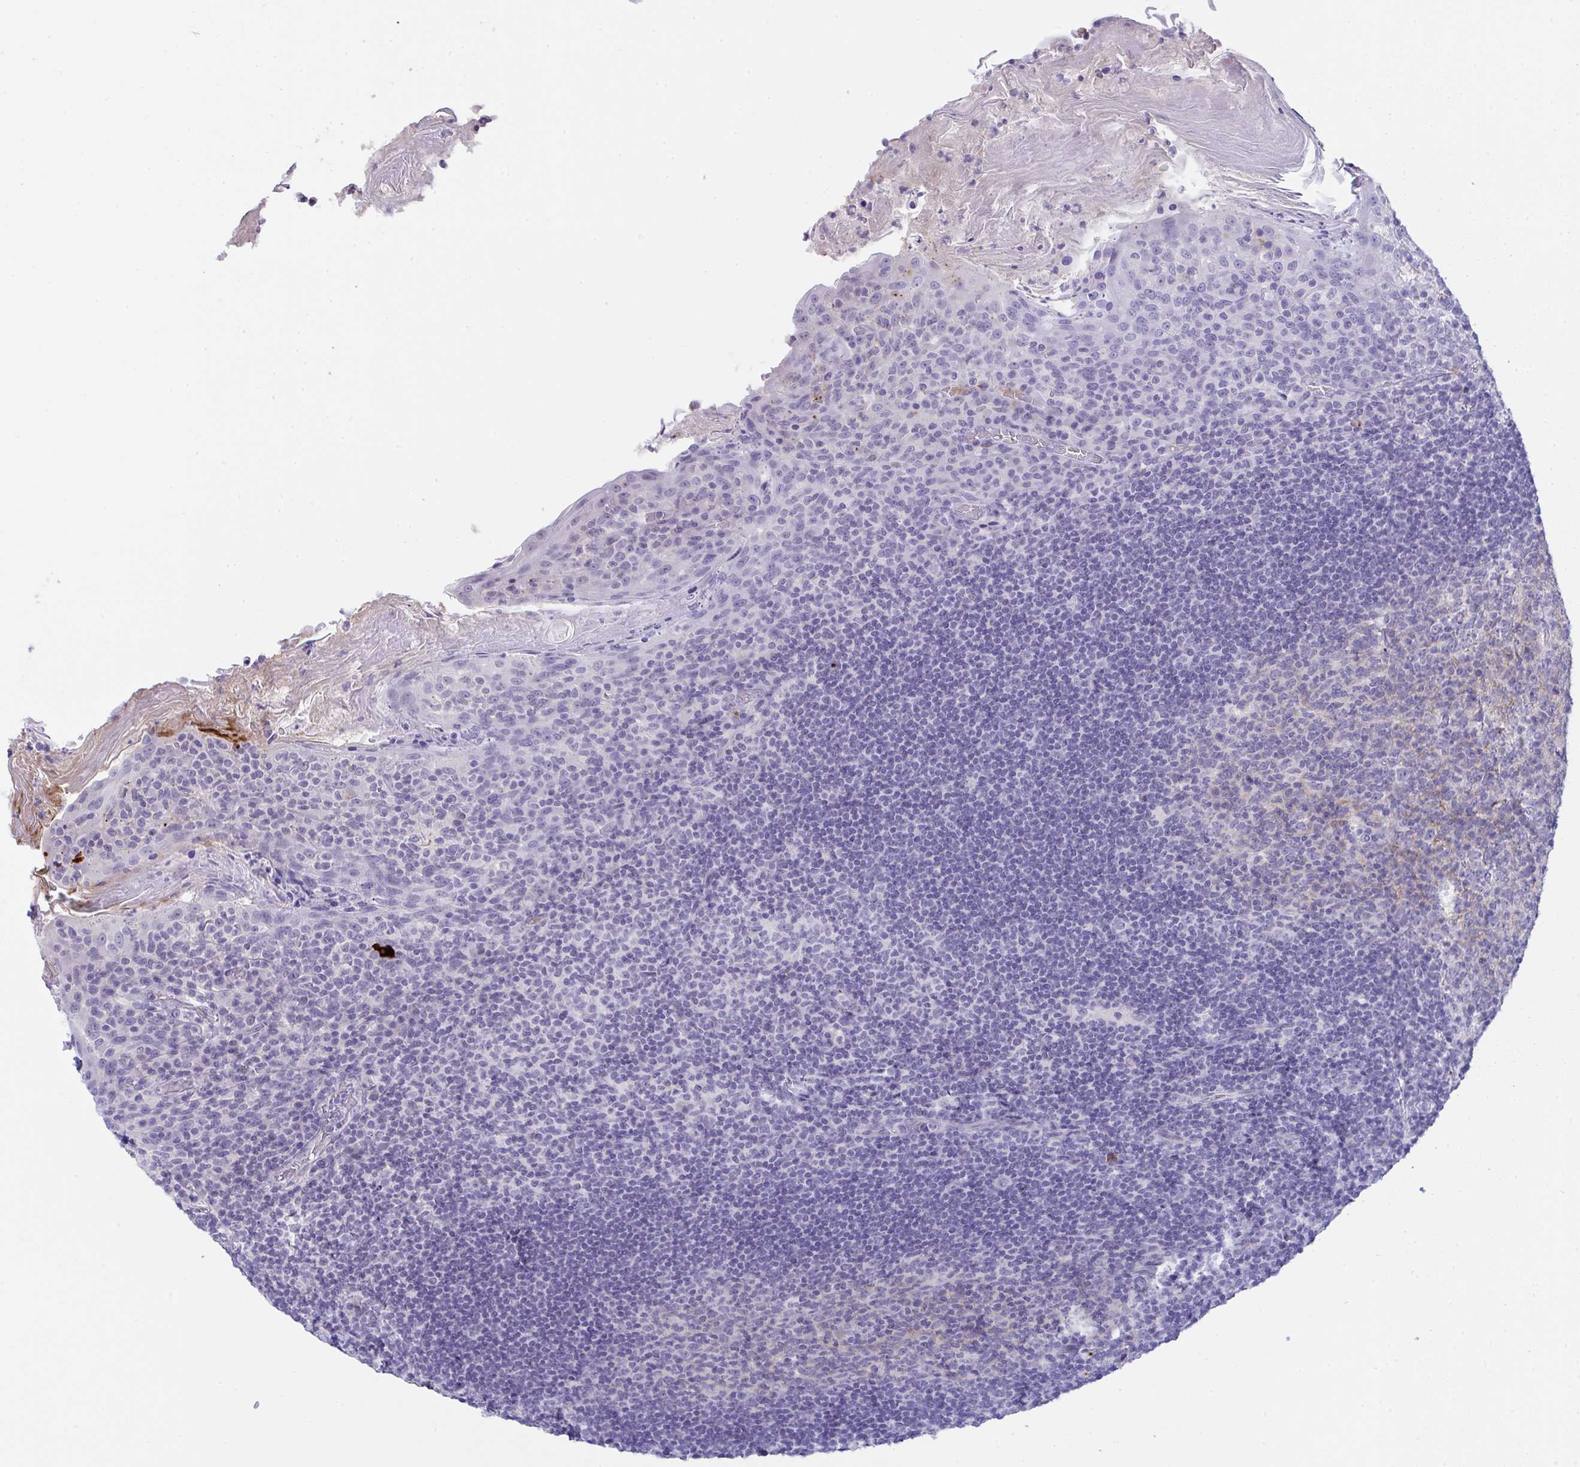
{"staining": {"intensity": "negative", "quantity": "none", "location": "none"}, "tissue": "tonsil", "cell_type": "Germinal center cells", "image_type": "normal", "snomed": [{"axis": "morphology", "description": "Normal tissue, NOS"}, {"axis": "topography", "description": "Tonsil"}], "caption": "This is an immunohistochemistry image of unremarkable human tonsil. There is no expression in germinal center cells.", "gene": "KMT2E", "patient": {"sex": "female", "age": 10}}